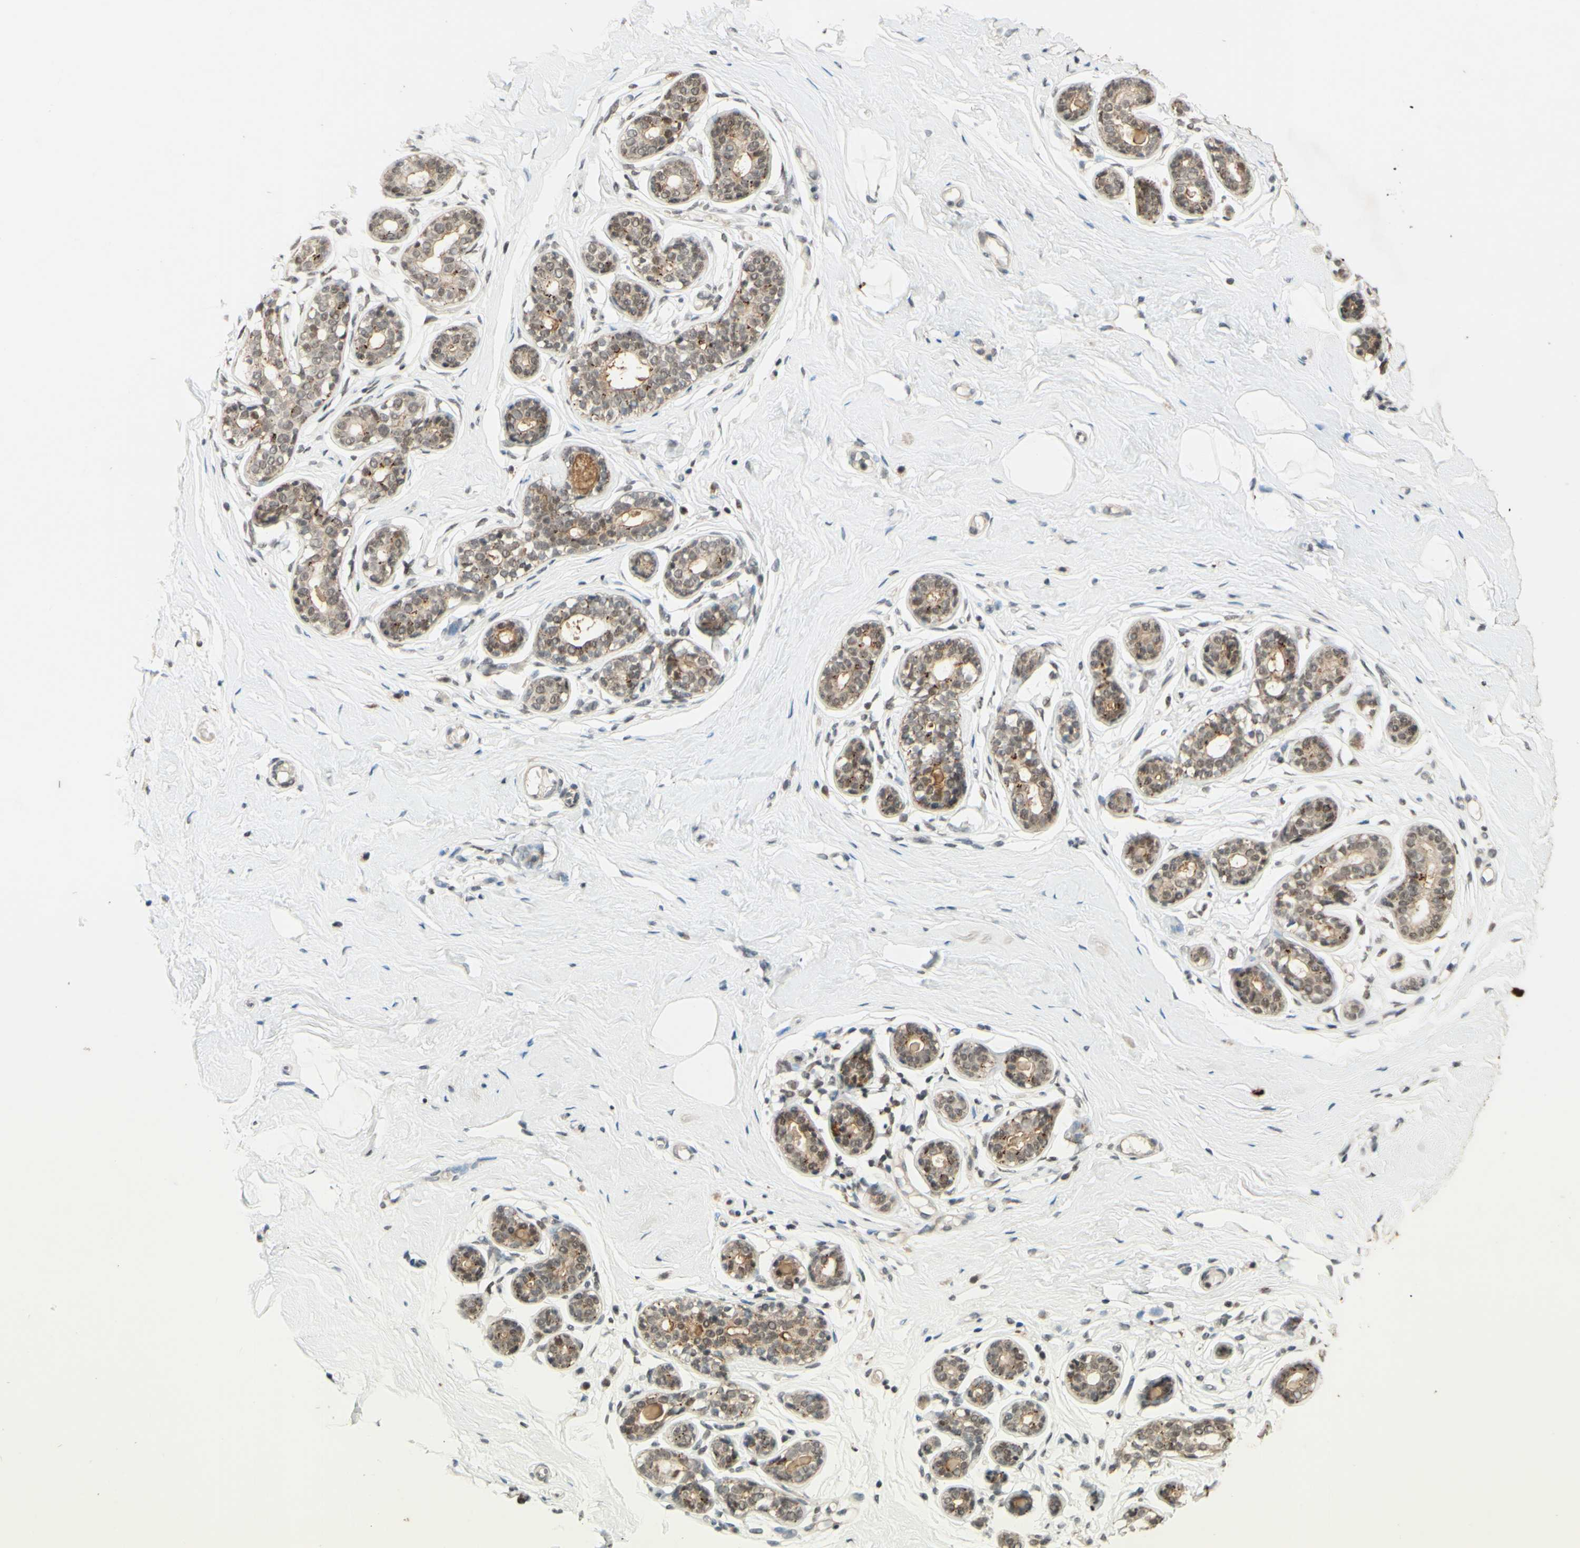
{"staining": {"intensity": "weak", "quantity": "25%-75%", "location": "nuclear"}, "tissue": "breast", "cell_type": "Adipocytes", "image_type": "normal", "snomed": [{"axis": "morphology", "description": "Normal tissue, NOS"}, {"axis": "topography", "description": "Breast"}], "caption": "Immunohistochemistry (IHC) photomicrograph of benign breast: breast stained using immunohistochemistry (IHC) shows low levels of weak protein expression localized specifically in the nuclear of adipocytes, appearing as a nuclear brown color.", "gene": "SMARCB1", "patient": {"sex": "female", "age": 23}}